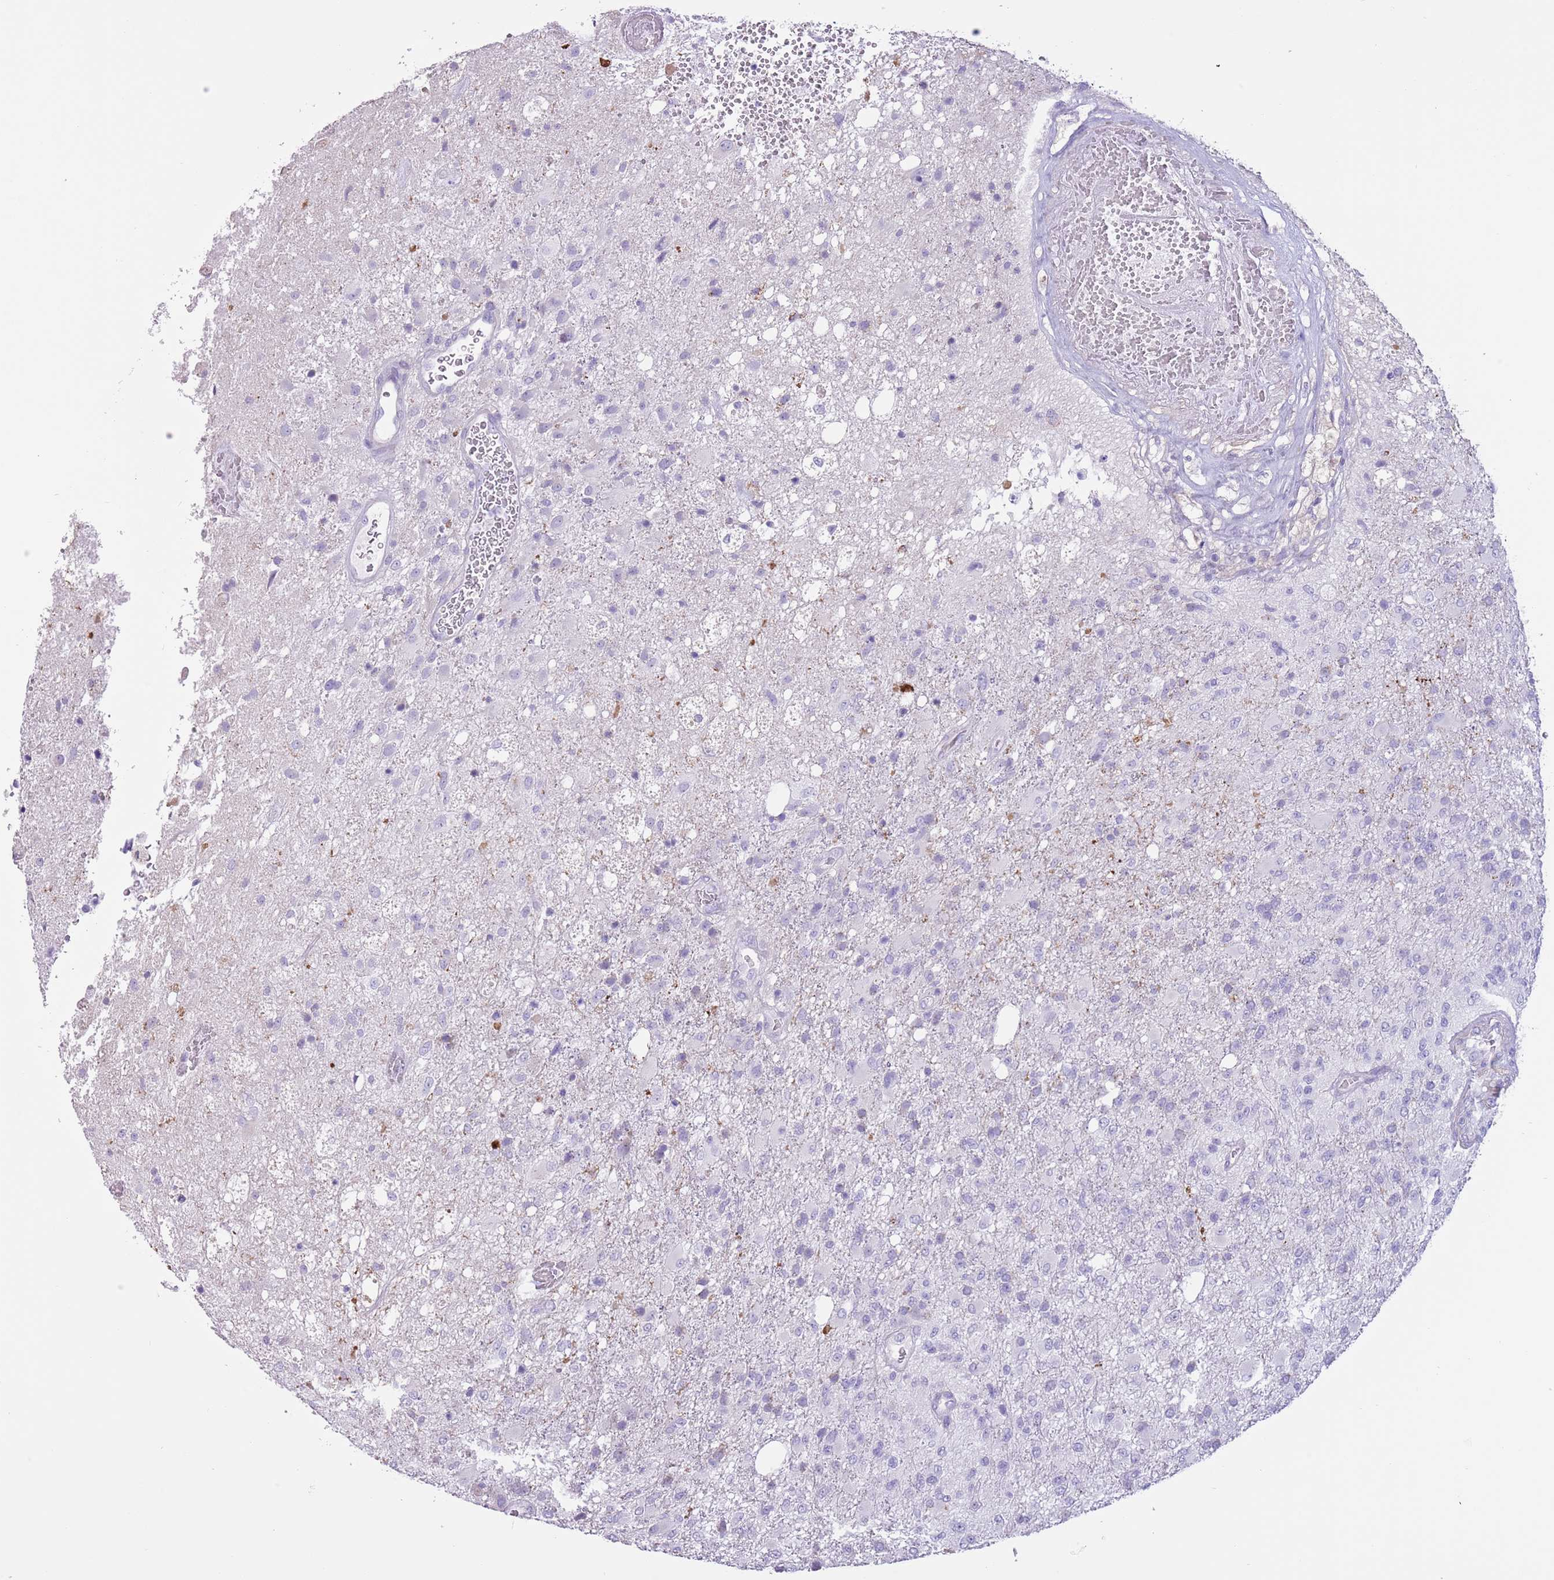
{"staining": {"intensity": "negative", "quantity": "none", "location": "none"}, "tissue": "glioma", "cell_type": "Tumor cells", "image_type": "cancer", "snomed": [{"axis": "morphology", "description": "Glioma, malignant, High grade"}, {"axis": "topography", "description": "Brain"}], "caption": "Immunohistochemistry image of human glioma stained for a protein (brown), which reveals no positivity in tumor cells.", "gene": "SLC7A14", "patient": {"sex": "female", "age": 74}}